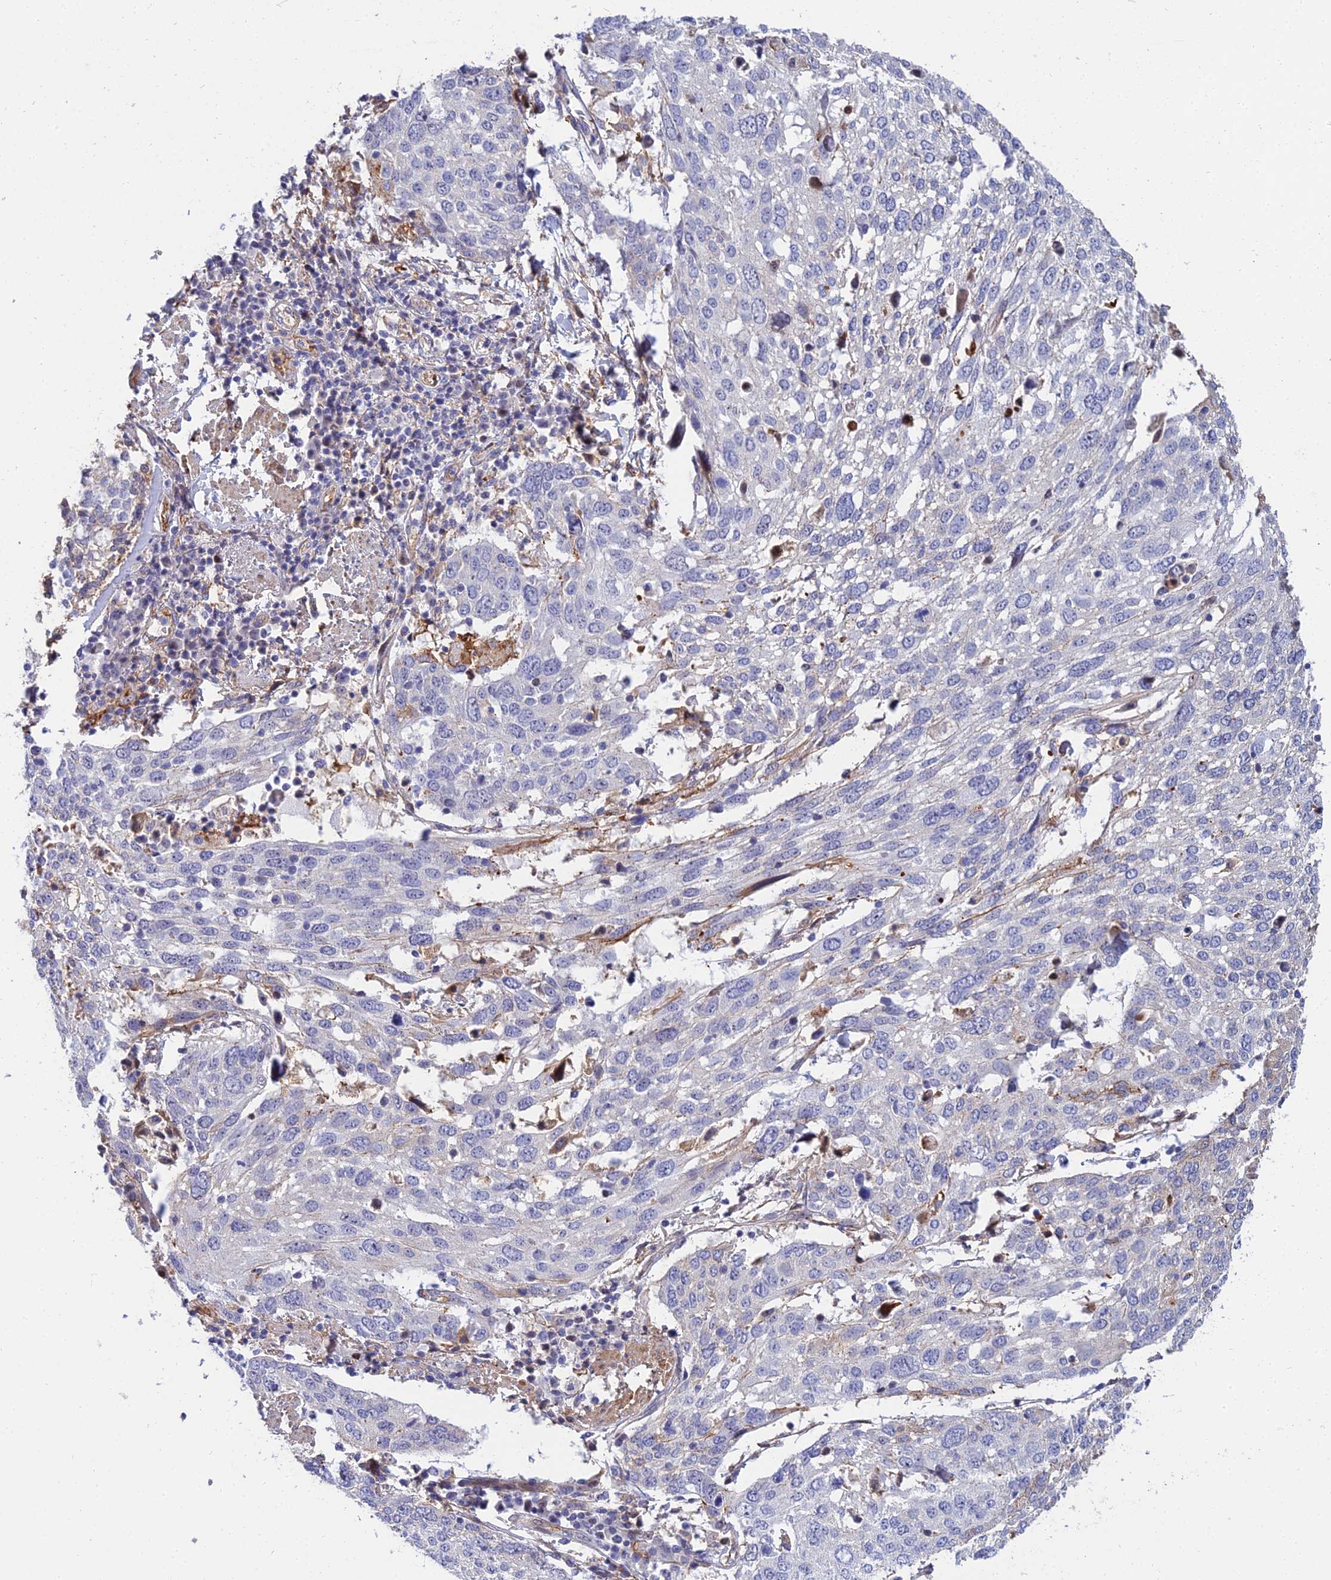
{"staining": {"intensity": "negative", "quantity": "none", "location": "none"}, "tissue": "lung cancer", "cell_type": "Tumor cells", "image_type": "cancer", "snomed": [{"axis": "morphology", "description": "Squamous cell carcinoma, NOS"}, {"axis": "topography", "description": "Lung"}], "caption": "Lung squamous cell carcinoma stained for a protein using immunohistochemistry demonstrates no expression tumor cells.", "gene": "TRIM43B", "patient": {"sex": "male", "age": 65}}